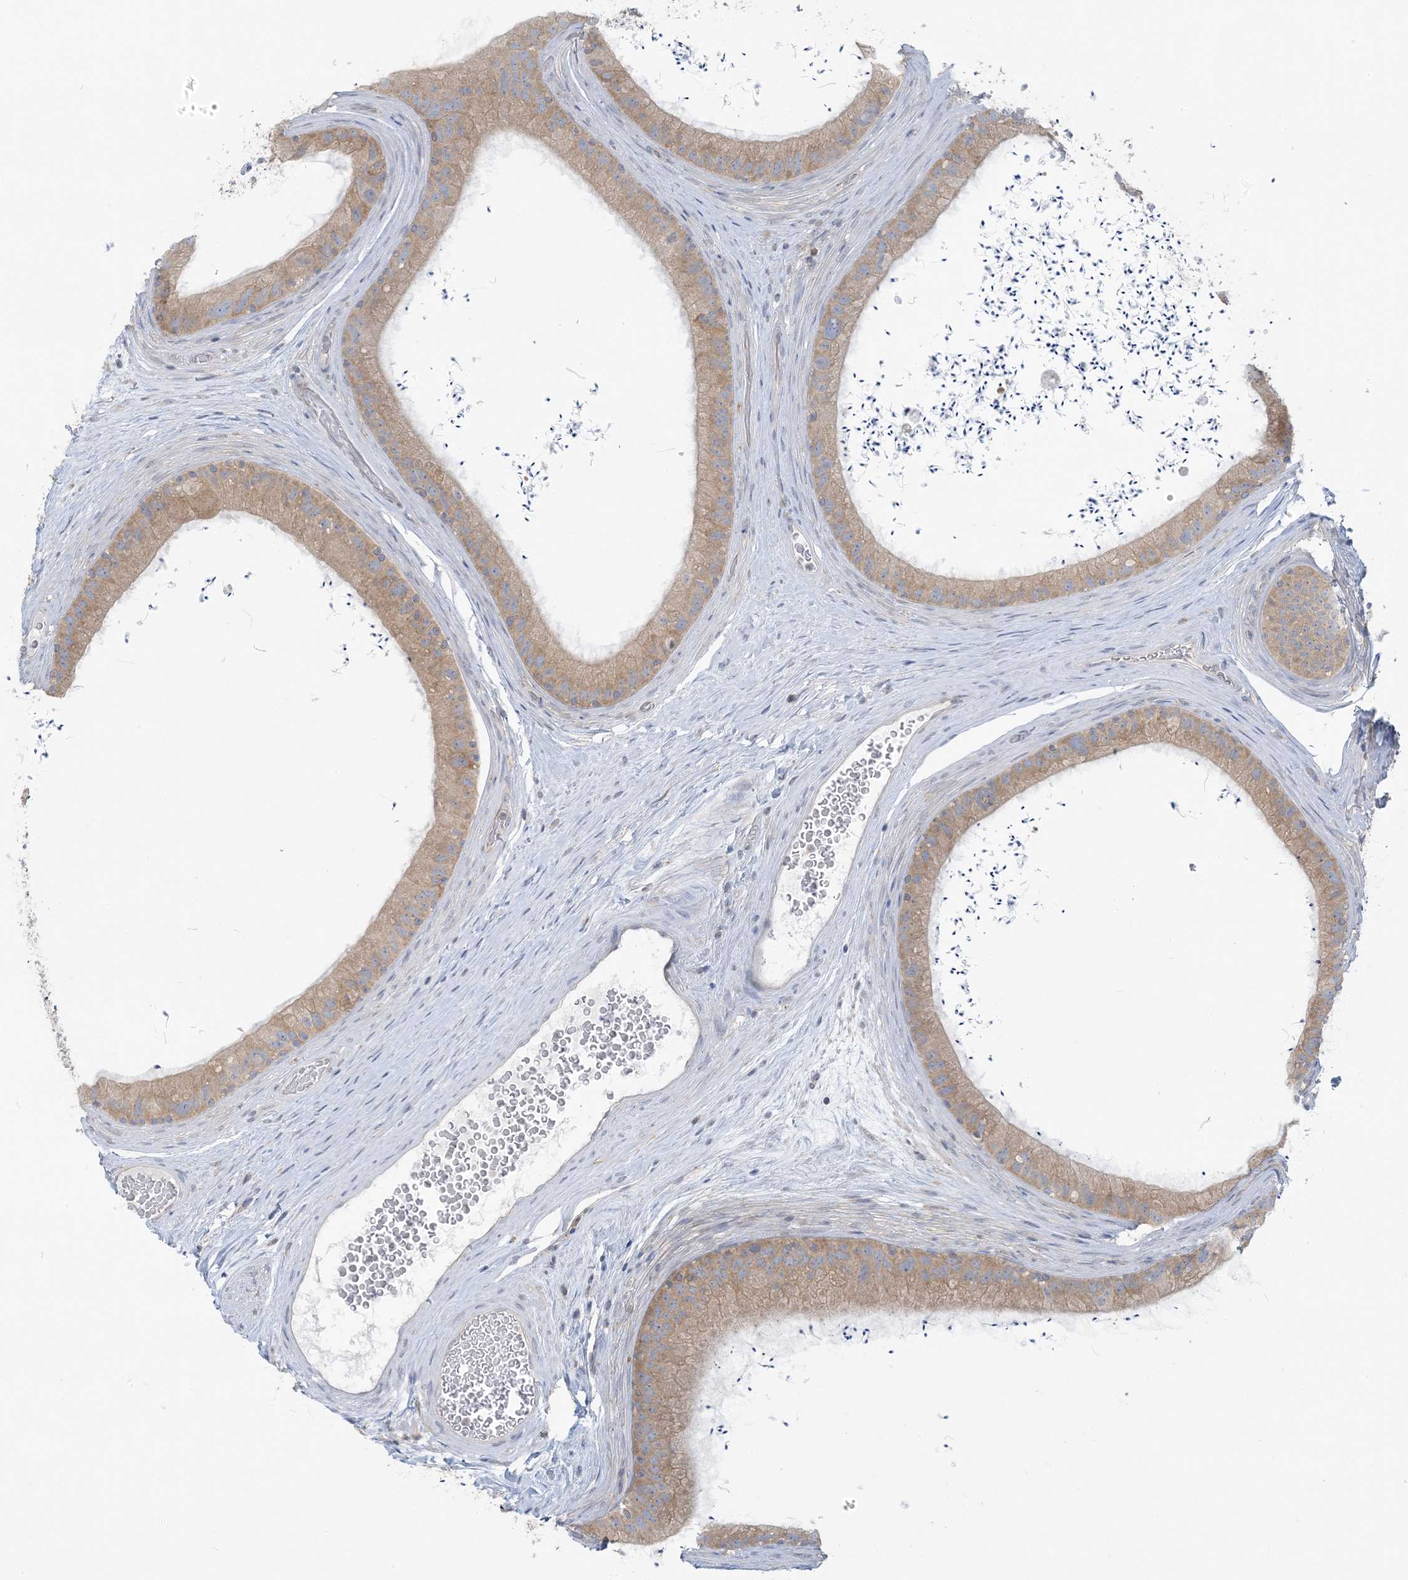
{"staining": {"intensity": "moderate", "quantity": ">75%", "location": "cytoplasmic/membranous"}, "tissue": "epididymis", "cell_type": "Glandular cells", "image_type": "normal", "snomed": [{"axis": "morphology", "description": "Normal tissue, NOS"}, {"axis": "topography", "description": "Epididymis, spermatic cord, NOS"}], "caption": "This is a photomicrograph of immunohistochemistry staining of benign epididymis, which shows moderate staining in the cytoplasmic/membranous of glandular cells.", "gene": "EEFSEC", "patient": {"sex": "male", "age": 50}}